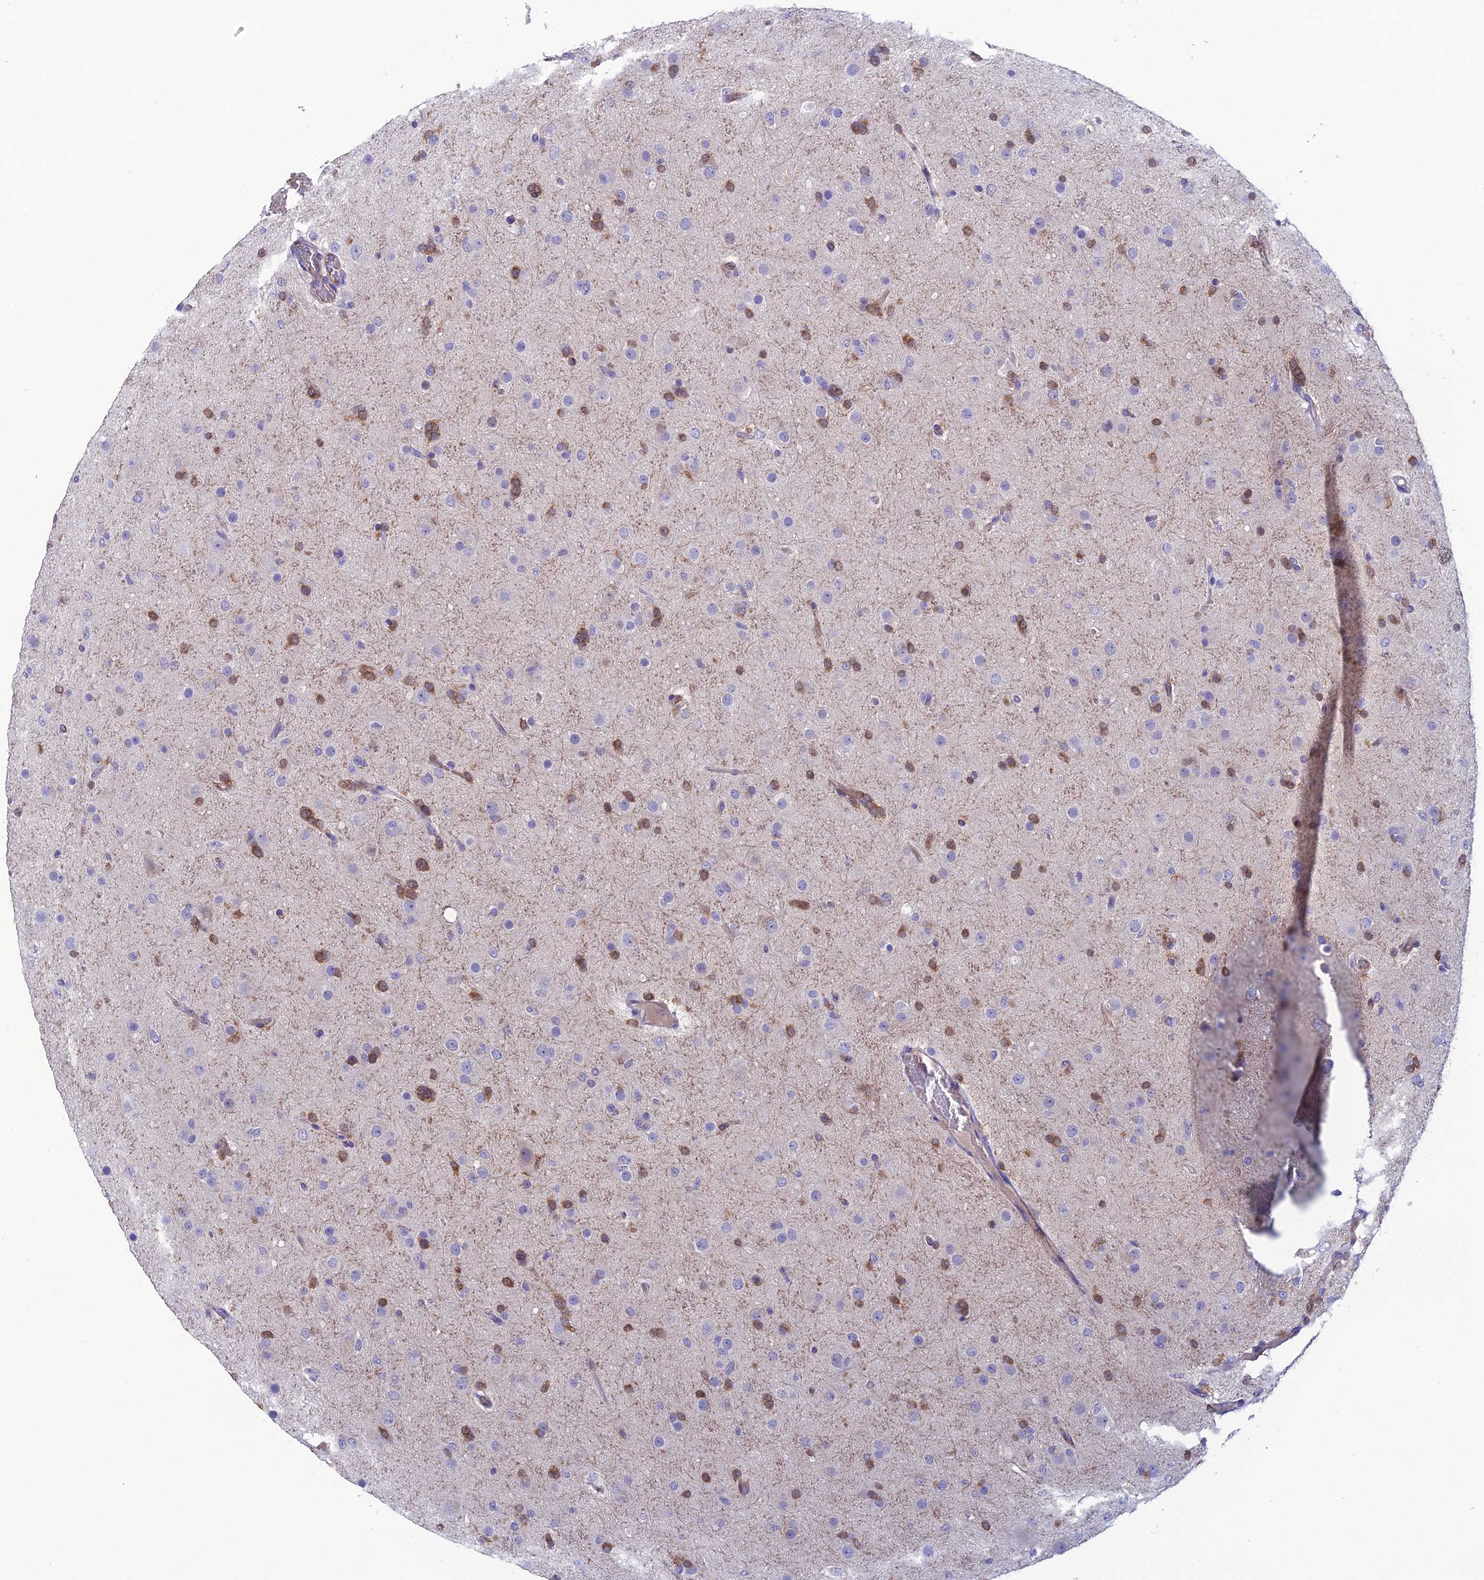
{"staining": {"intensity": "moderate", "quantity": "<25%", "location": "cytoplasmic/membranous"}, "tissue": "glioma", "cell_type": "Tumor cells", "image_type": "cancer", "snomed": [{"axis": "morphology", "description": "Glioma, malignant, Low grade"}, {"axis": "topography", "description": "Brain"}], "caption": "An immunohistochemistry (IHC) micrograph of neoplastic tissue is shown. Protein staining in brown shows moderate cytoplasmic/membranous positivity in malignant low-grade glioma within tumor cells. (DAB (3,3'-diaminobenzidine) IHC with brightfield microscopy, high magnification).", "gene": "CRB2", "patient": {"sex": "male", "age": 65}}